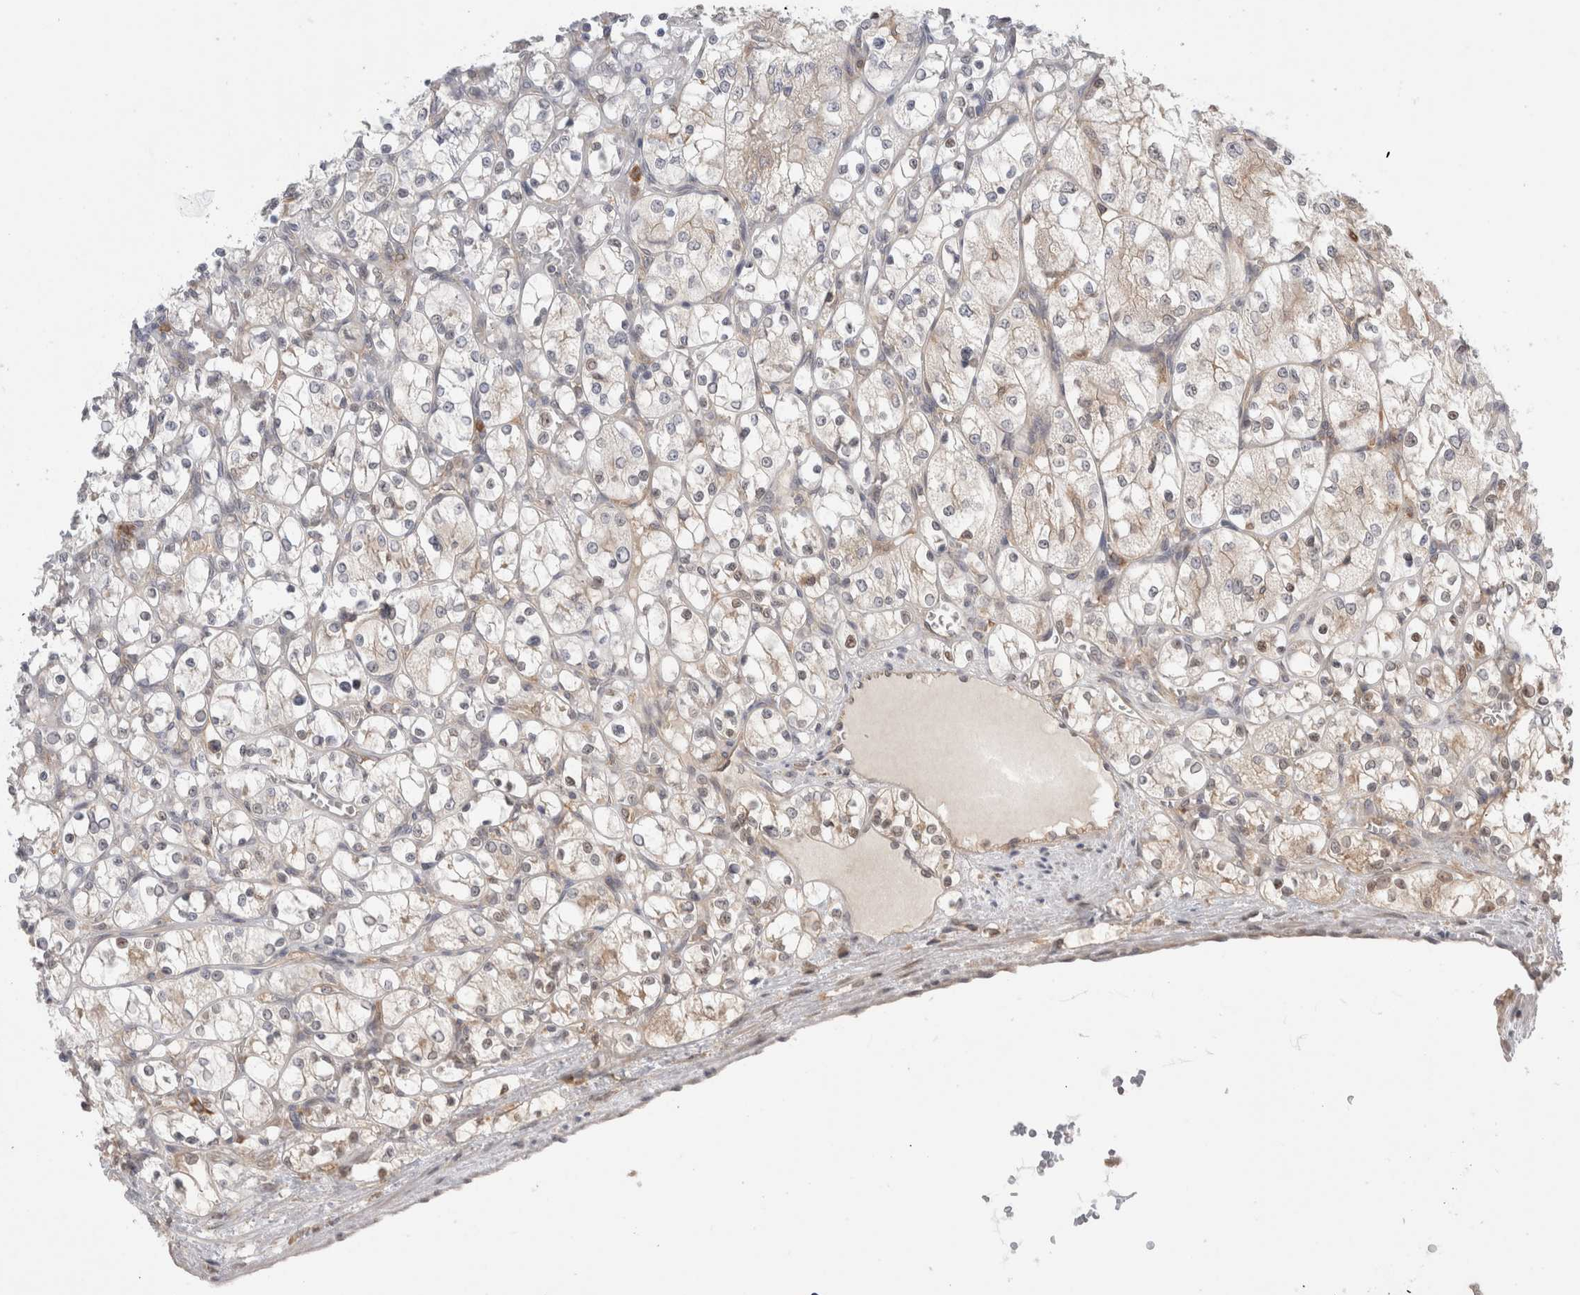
{"staining": {"intensity": "weak", "quantity": "<25%", "location": "cytoplasmic/membranous"}, "tissue": "renal cancer", "cell_type": "Tumor cells", "image_type": "cancer", "snomed": [{"axis": "morphology", "description": "Adenocarcinoma, NOS"}, {"axis": "topography", "description": "Kidney"}], "caption": "Immunohistochemical staining of renal cancer demonstrates no significant positivity in tumor cells.", "gene": "NFKB1", "patient": {"sex": "female", "age": 69}}